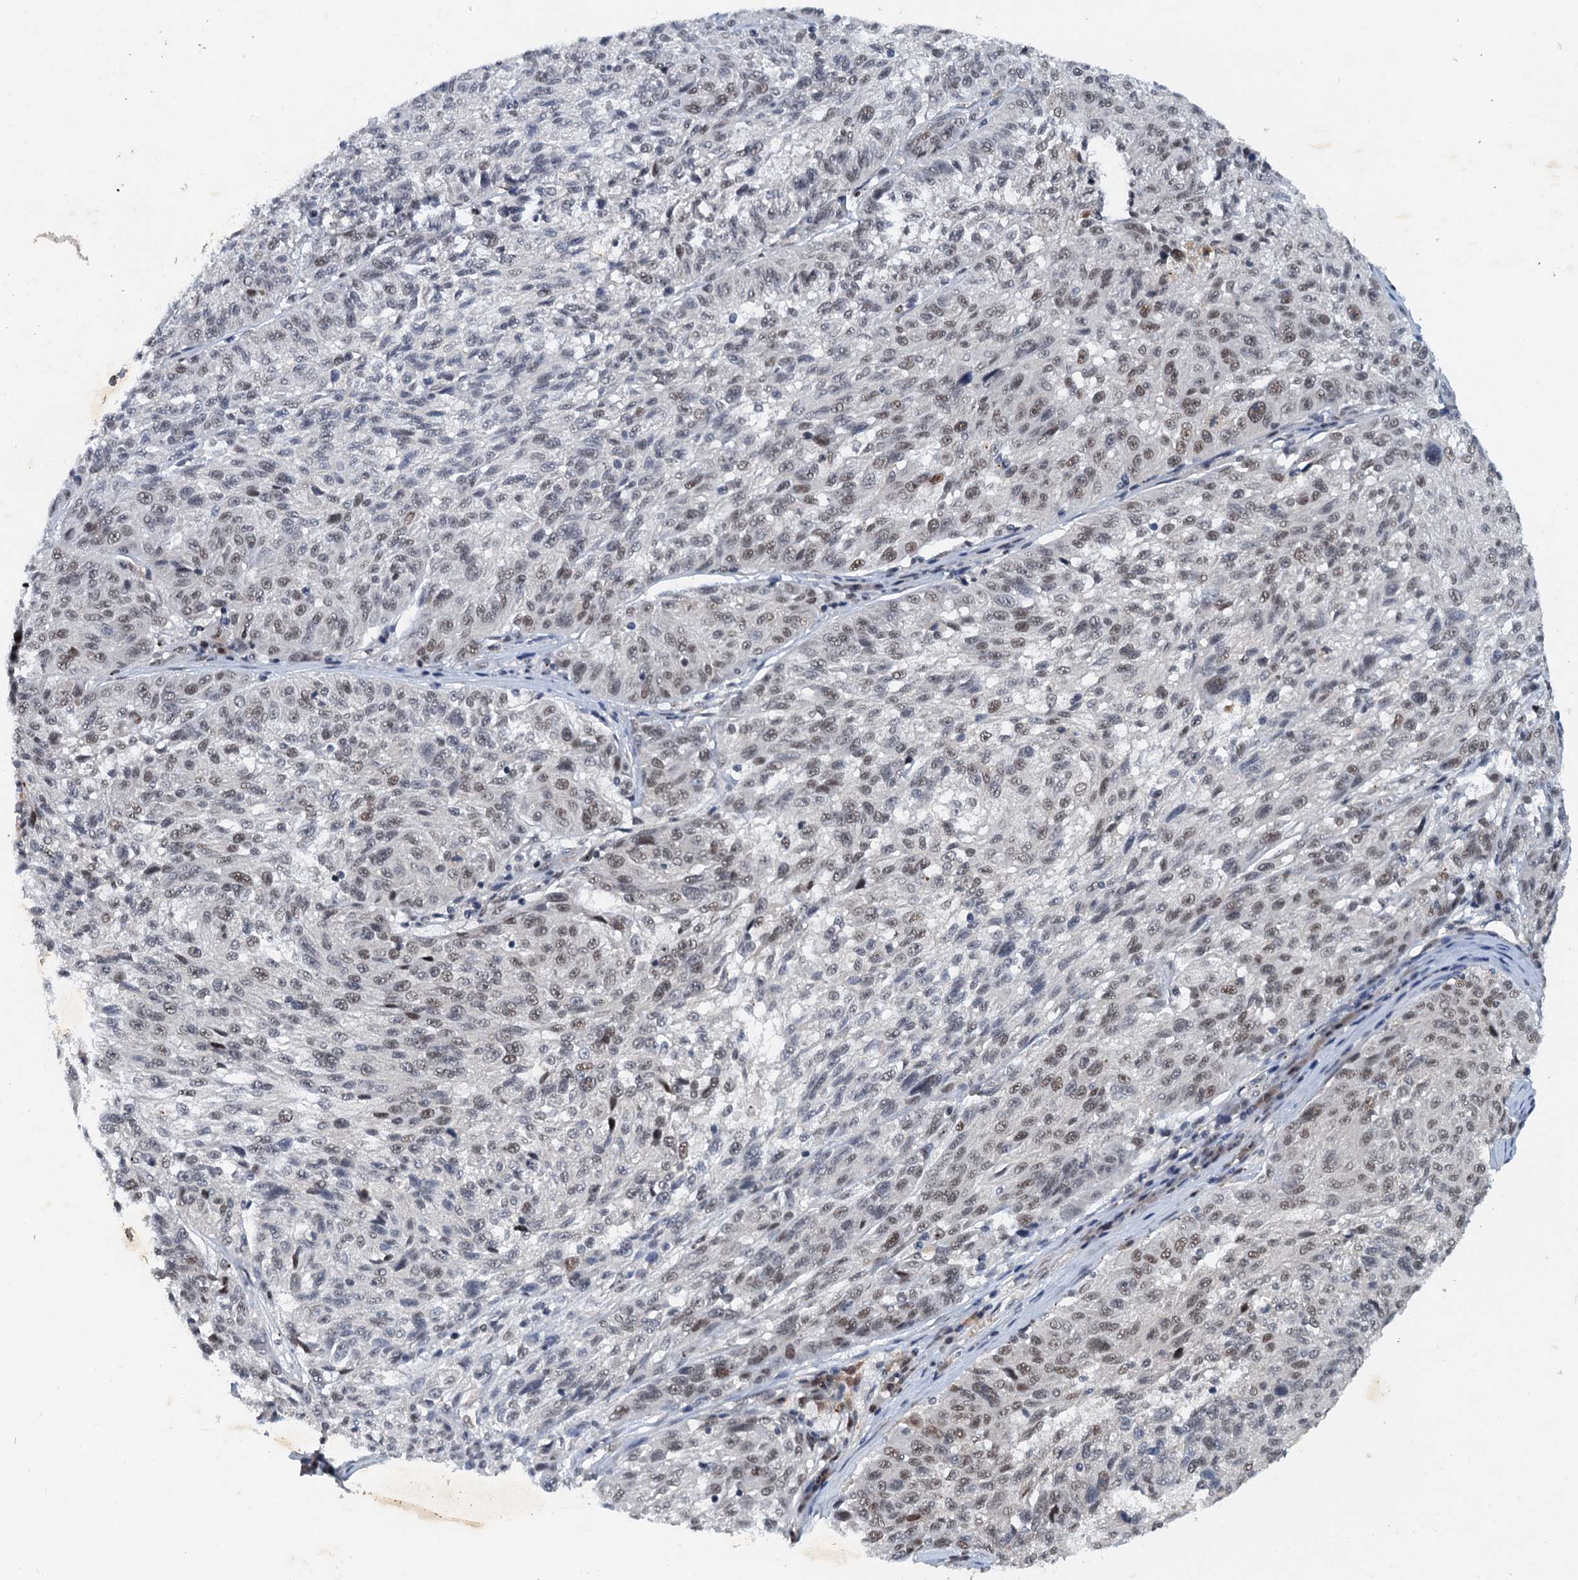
{"staining": {"intensity": "weak", "quantity": "25%-75%", "location": "nuclear"}, "tissue": "melanoma", "cell_type": "Tumor cells", "image_type": "cancer", "snomed": [{"axis": "morphology", "description": "Malignant melanoma, NOS"}, {"axis": "topography", "description": "Skin"}], "caption": "Human melanoma stained with a protein marker exhibits weak staining in tumor cells.", "gene": "CSTF3", "patient": {"sex": "male", "age": 53}}